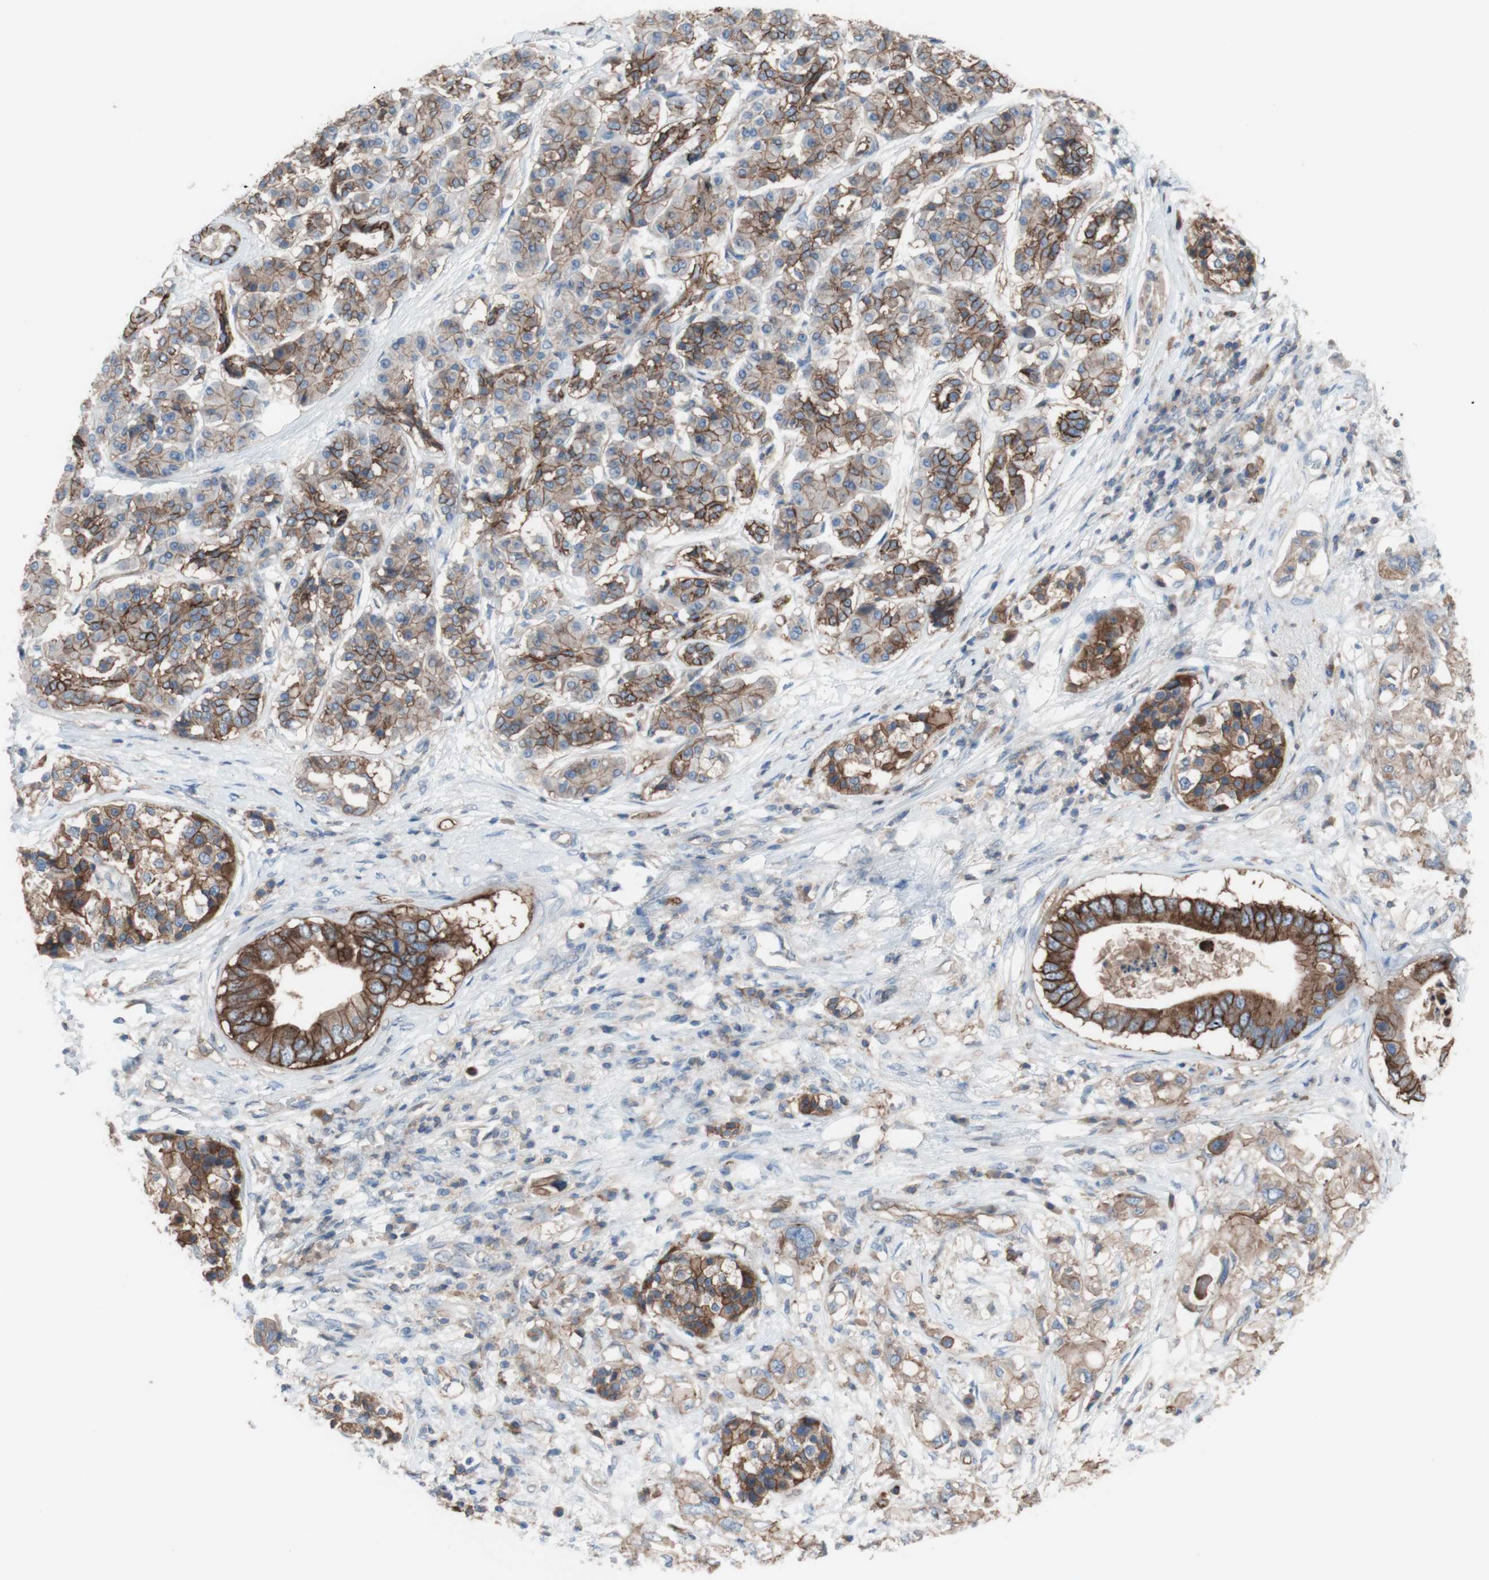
{"staining": {"intensity": "moderate", "quantity": "25%-75%", "location": "cytoplasmic/membranous"}, "tissue": "pancreatic cancer", "cell_type": "Tumor cells", "image_type": "cancer", "snomed": [{"axis": "morphology", "description": "Adenocarcinoma, NOS"}, {"axis": "topography", "description": "Pancreas"}], "caption": "Protein expression analysis of human adenocarcinoma (pancreatic) reveals moderate cytoplasmic/membranous expression in approximately 25%-75% of tumor cells.", "gene": "CD46", "patient": {"sex": "female", "age": 56}}